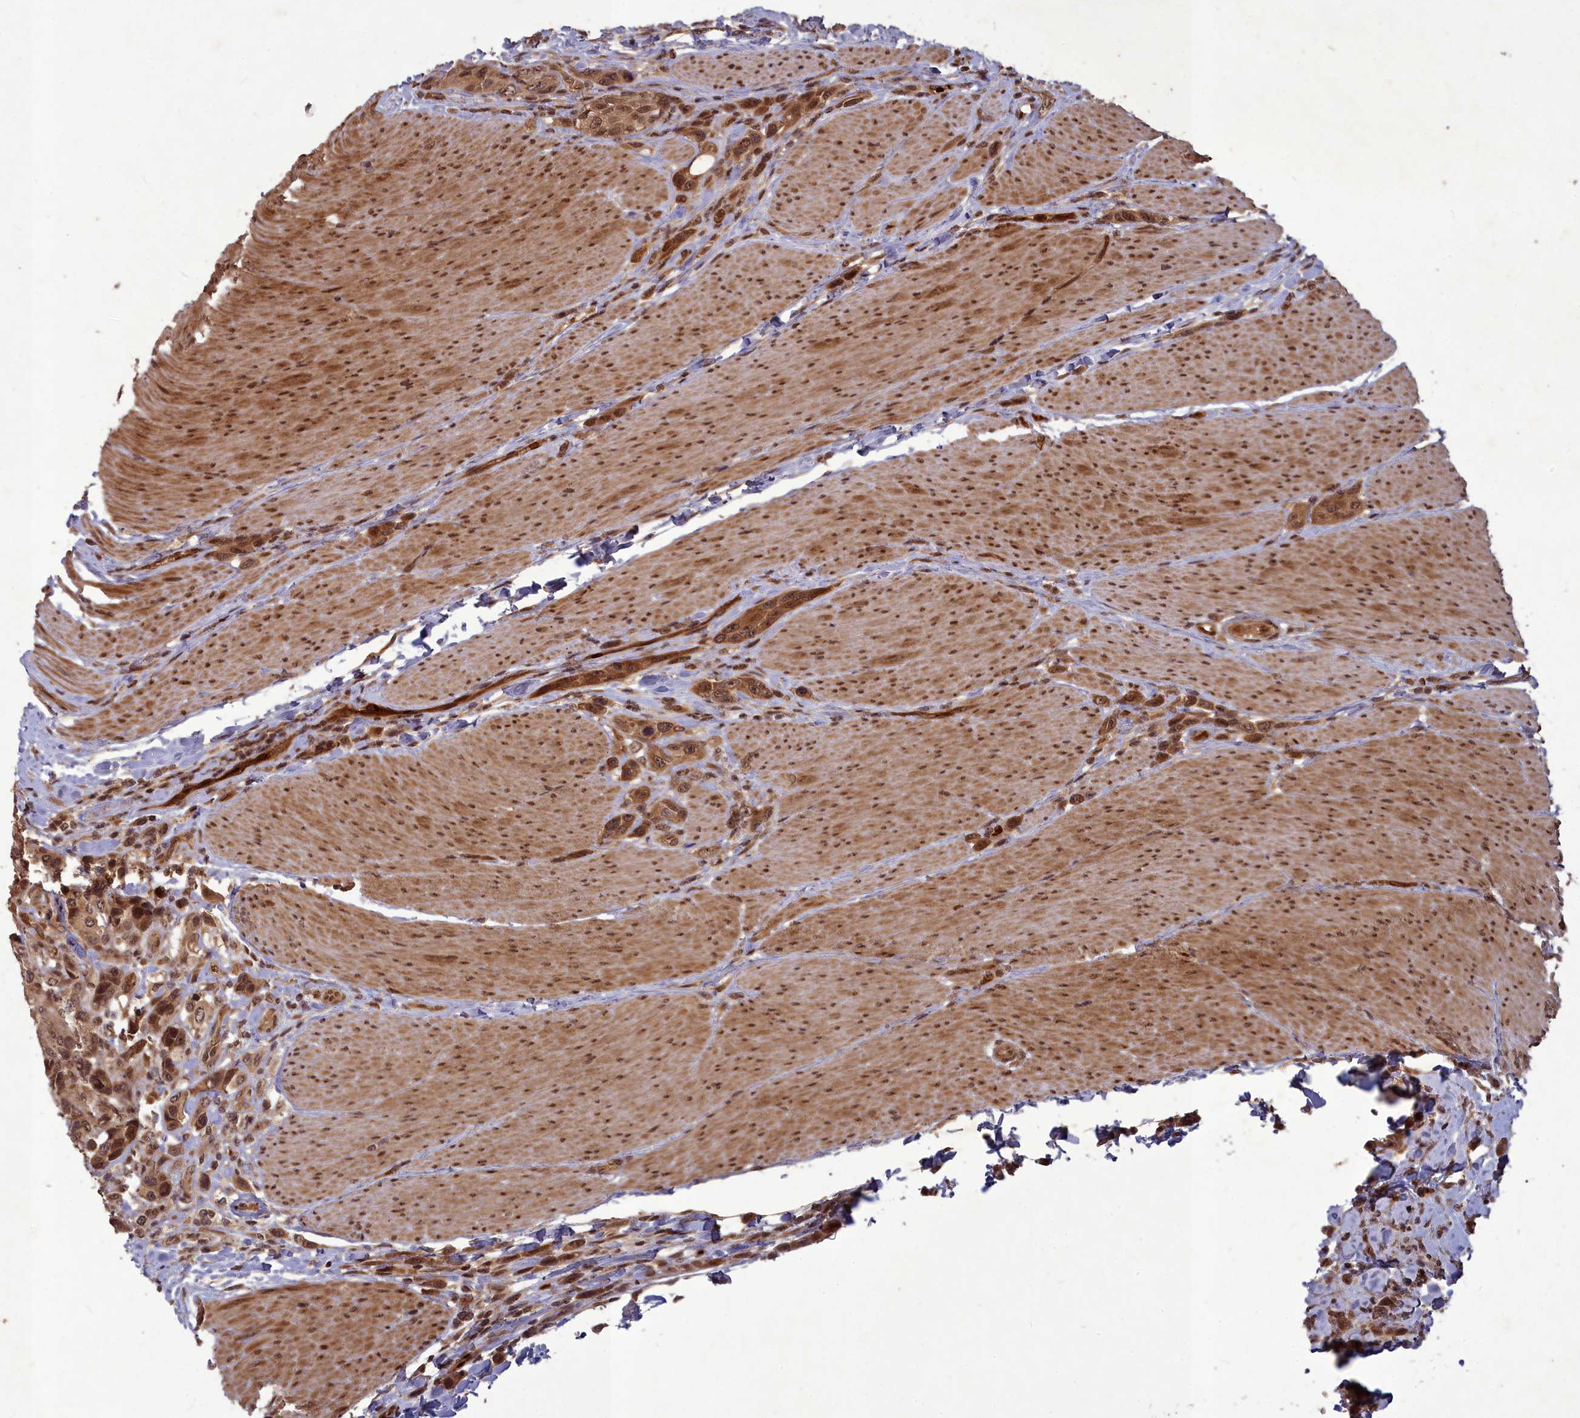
{"staining": {"intensity": "moderate", "quantity": ">75%", "location": "cytoplasmic/membranous,nuclear"}, "tissue": "urothelial cancer", "cell_type": "Tumor cells", "image_type": "cancer", "snomed": [{"axis": "morphology", "description": "Urothelial carcinoma, High grade"}, {"axis": "topography", "description": "Urinary bladder"}], "caption": "Protein expression by immunohistochemistry displays moderate cytoplasmic/membranous and nuclear expression in about >75% of tumor cells in urothelial cancer. (brown staining indicates protein expression, while blue staining denotes nuclei).", "gene": "SRMS", "patient": {"sex": "male", "age": 50}}